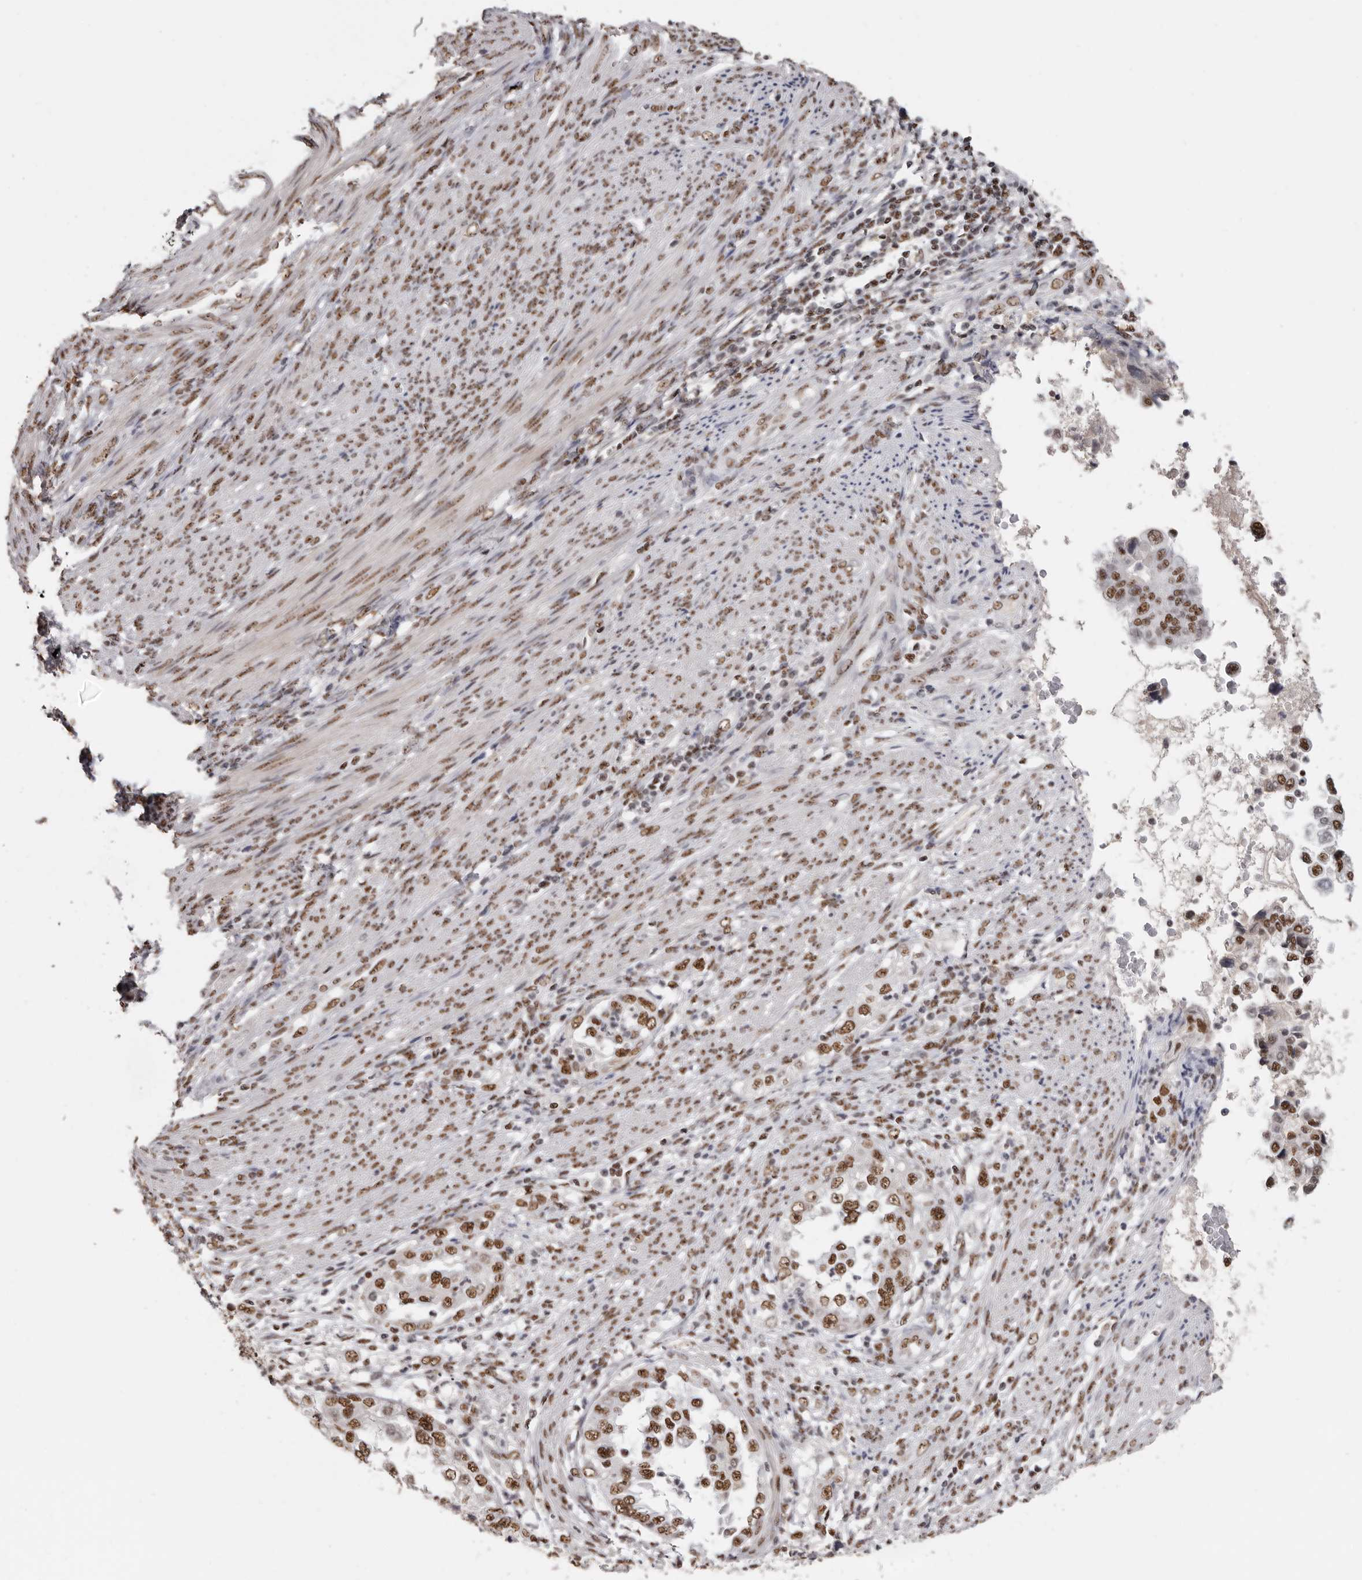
{"staining": {"intensity": "moderate", "quantity": ">75%", "location": "nuclear"}, "tissue": "endometrial cancer", "cell_type": "Tumor cells", "image_type": "cancer", "snomed": [{"axis": "morphology", "description": "Adenocarcinoma, NOS"}, {"axis": "topography", "description": "Endometrium"}], "caption": "Immunohistochemistry (DAB (3,3'-diaminobenzidine)) staining of endometrial cancer reveals moderate nuclear protein positivity in about >75% of tumor cells.", "gene": "SCAF4", "patient": {"sex": "female", "age": 85}}